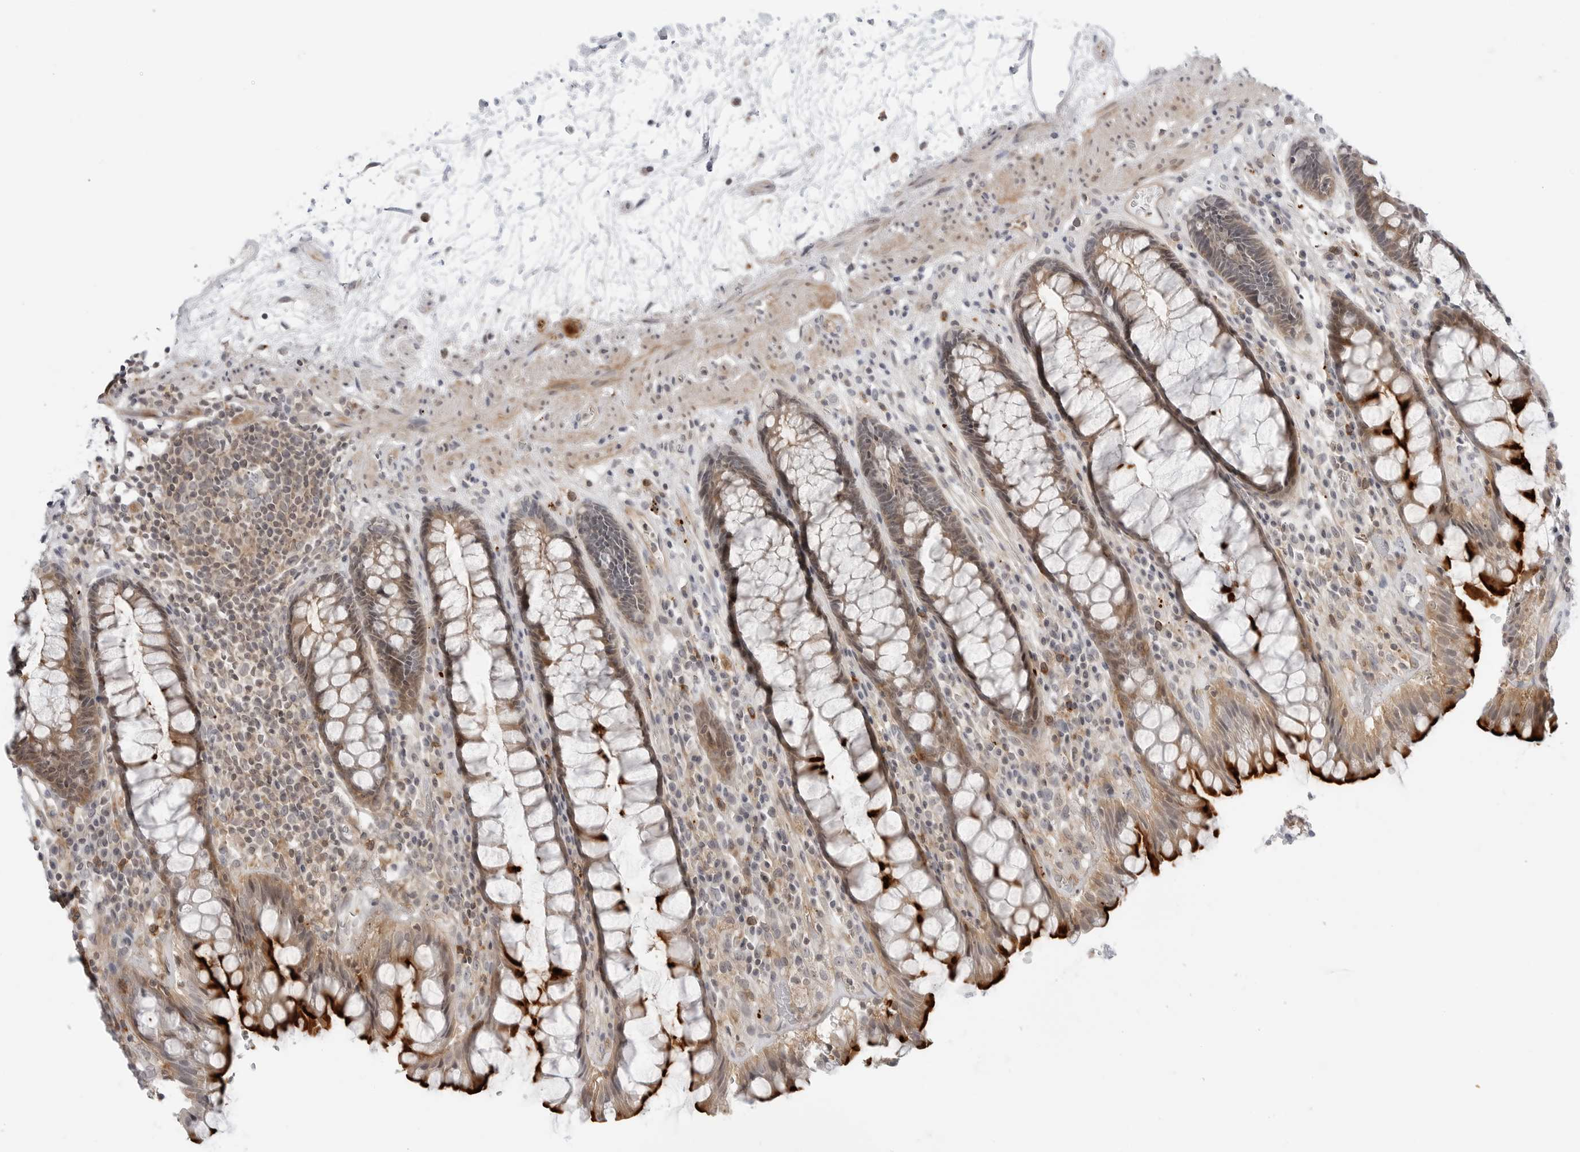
{"staining": {"intensity": "strong", "quantity": "25%-75%", "location": "cytoplasmic/membranous"}, "tissue": "rectum", "cell_type": "Glandular cells", "image_type": "normal", "snomed": [{"axis": "morphology", "description": "Normal tissue, NOS"}, {"axis": "topography", "description": "Rectum"}], "caption": "Rectum stained with a brown dye demonstrates strong cytoplasmic/membranous positive positivity in approximately 25%-75% of glandular cells.", "gene": "STXBP3", "patient": {"sex": "male", "age": 64}}